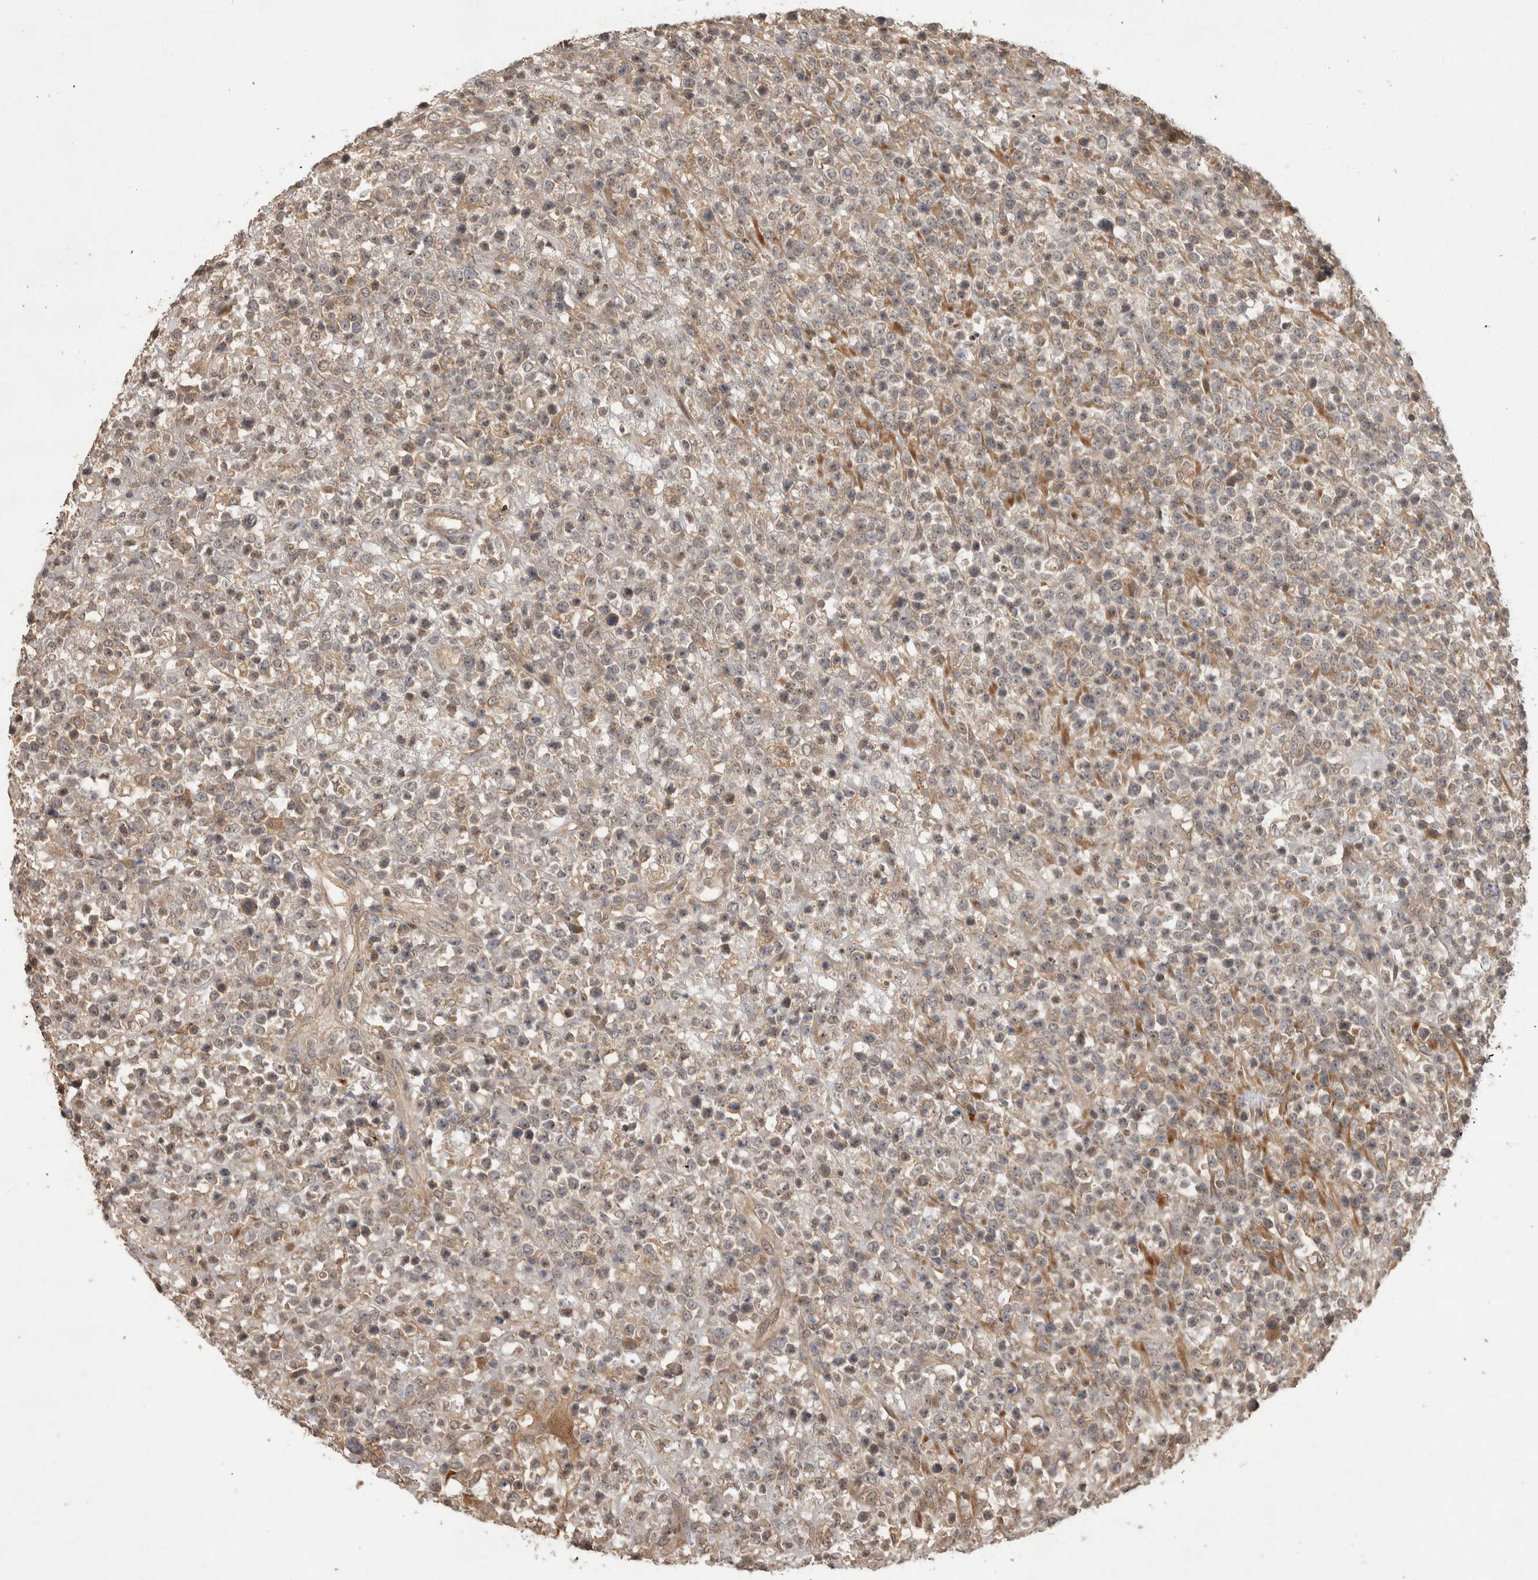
{"staining": {"intensity": "weak", "quantity": "<25%", "location": "cytoplasmic/membranous"}, "tissue": "lymphoma", "cell_type": "Tumor cells", "image_type": "cancer", "snomed": [{"axis": "morphology", "description": "Malignant lymphoma, non-Hodgkin's type, High grade"}, {"axis": "topography", "description": "Colon"}], "caption": "Immunohistochemistry of human malignant lymphoma, non-Hodgkin's type (high-grade) displays no expression in tumor cells. Brightfield microscopy of immunohistochemistry (IHC) stained with DAB (brown) and hematoxylin (blue), captured at high magnification.", "gene": "PITPNC1", "patient": {"sex": "female", "age": 53}}